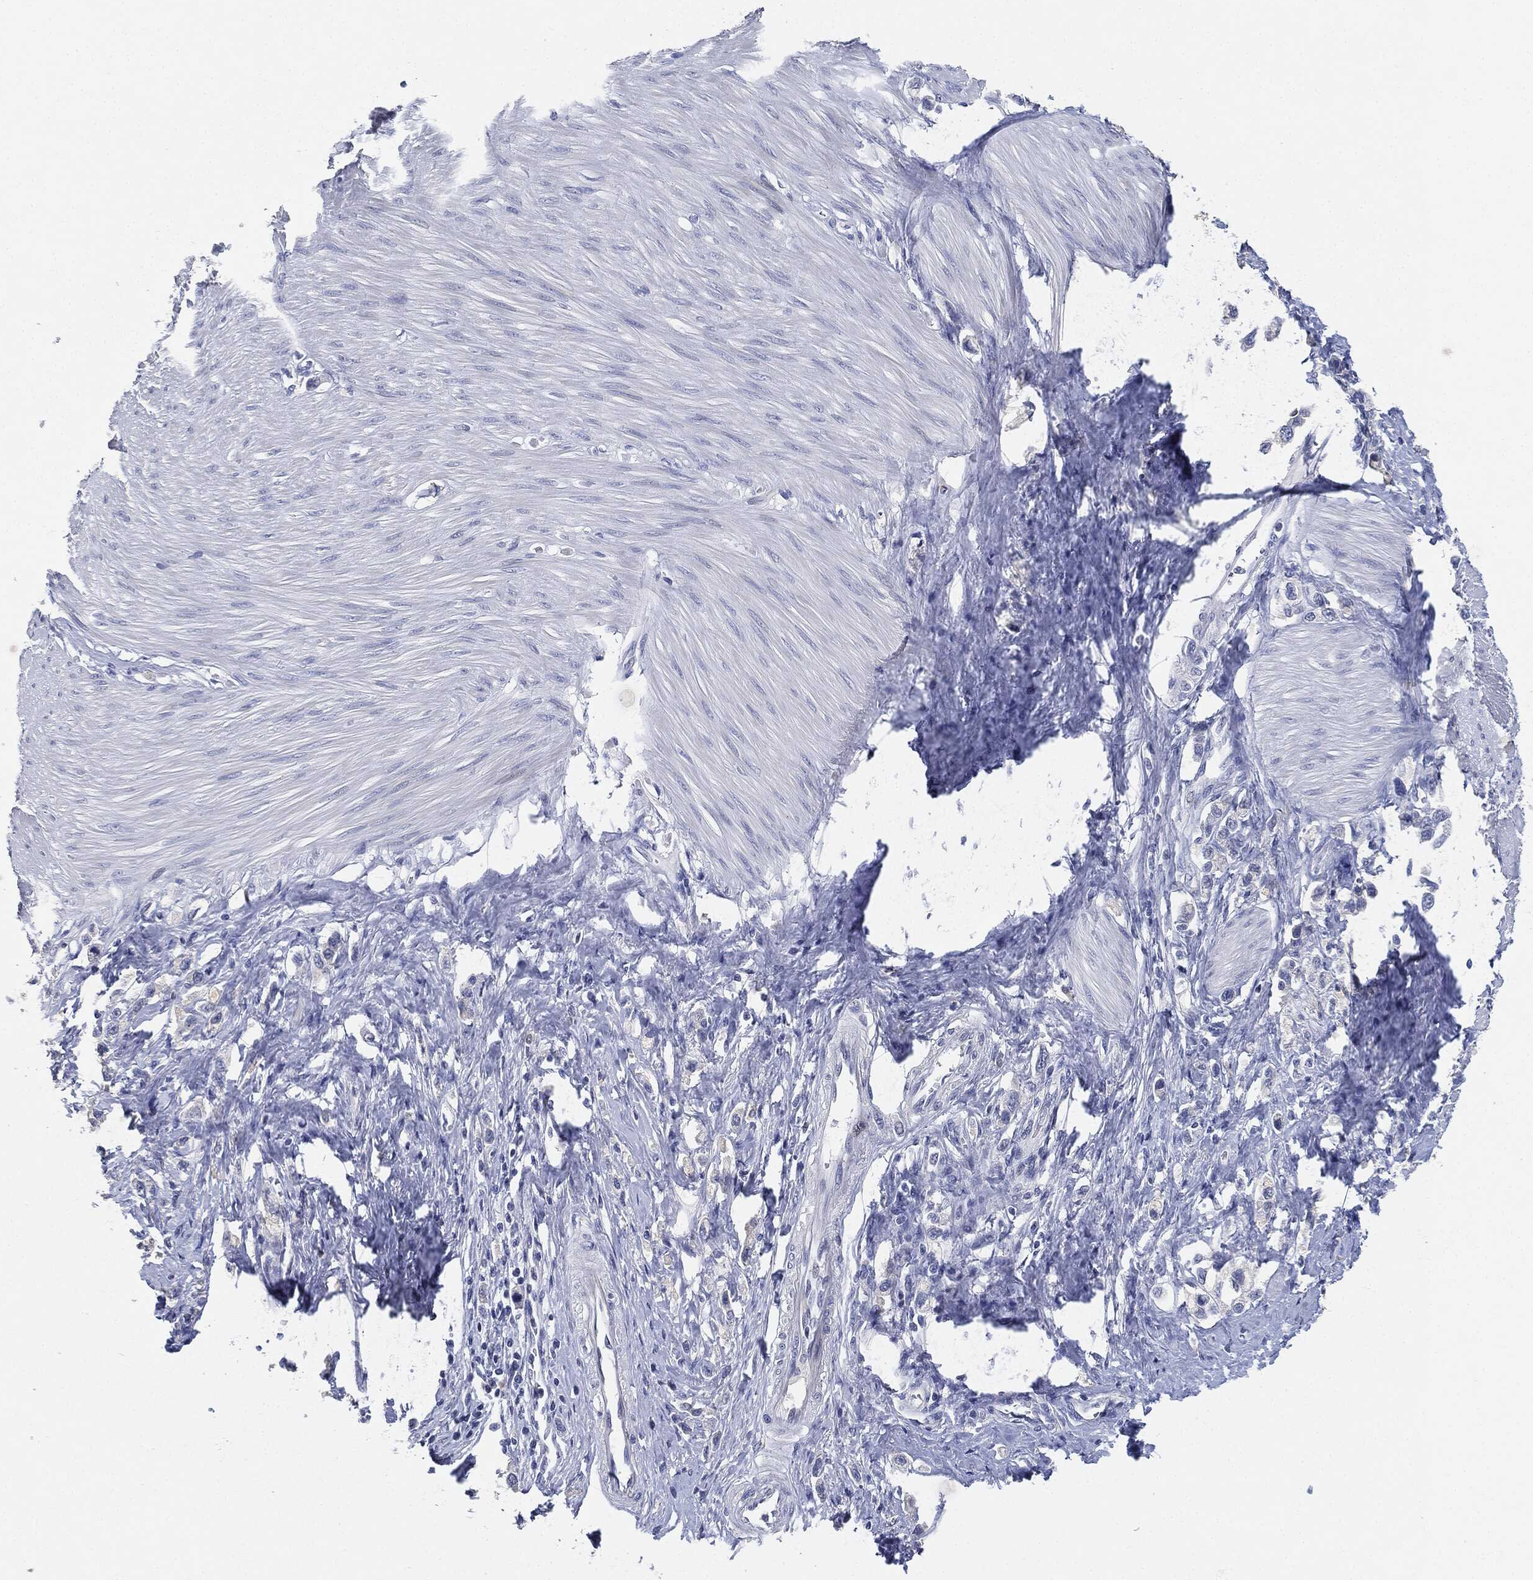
{"staining": {"intensity": "negative", "quantity": "none", "location": "none"}, "tissue": "stomach cancer", "cell_type": "Tumor cells", "image_type": "cancer", "snomed": [{"axis": "morphology", "description": "Normal tissue, NOS"}, {"axis": "morphology", "description": "Adenocarcinoma, NOS"}, {"axis": "morphology", "description": "Adenocarcinoma, High grade"}, {"axis": "topography", "description": "Stomach, upper"}, {"axis": "topography", "description": "Stomach"}], "caption": "Tumor cells are negative for brown protein staining in adenocarcinoma (stomach).", "gene": "NTRK1", "patient": {"sex": "female", "age": 65}}